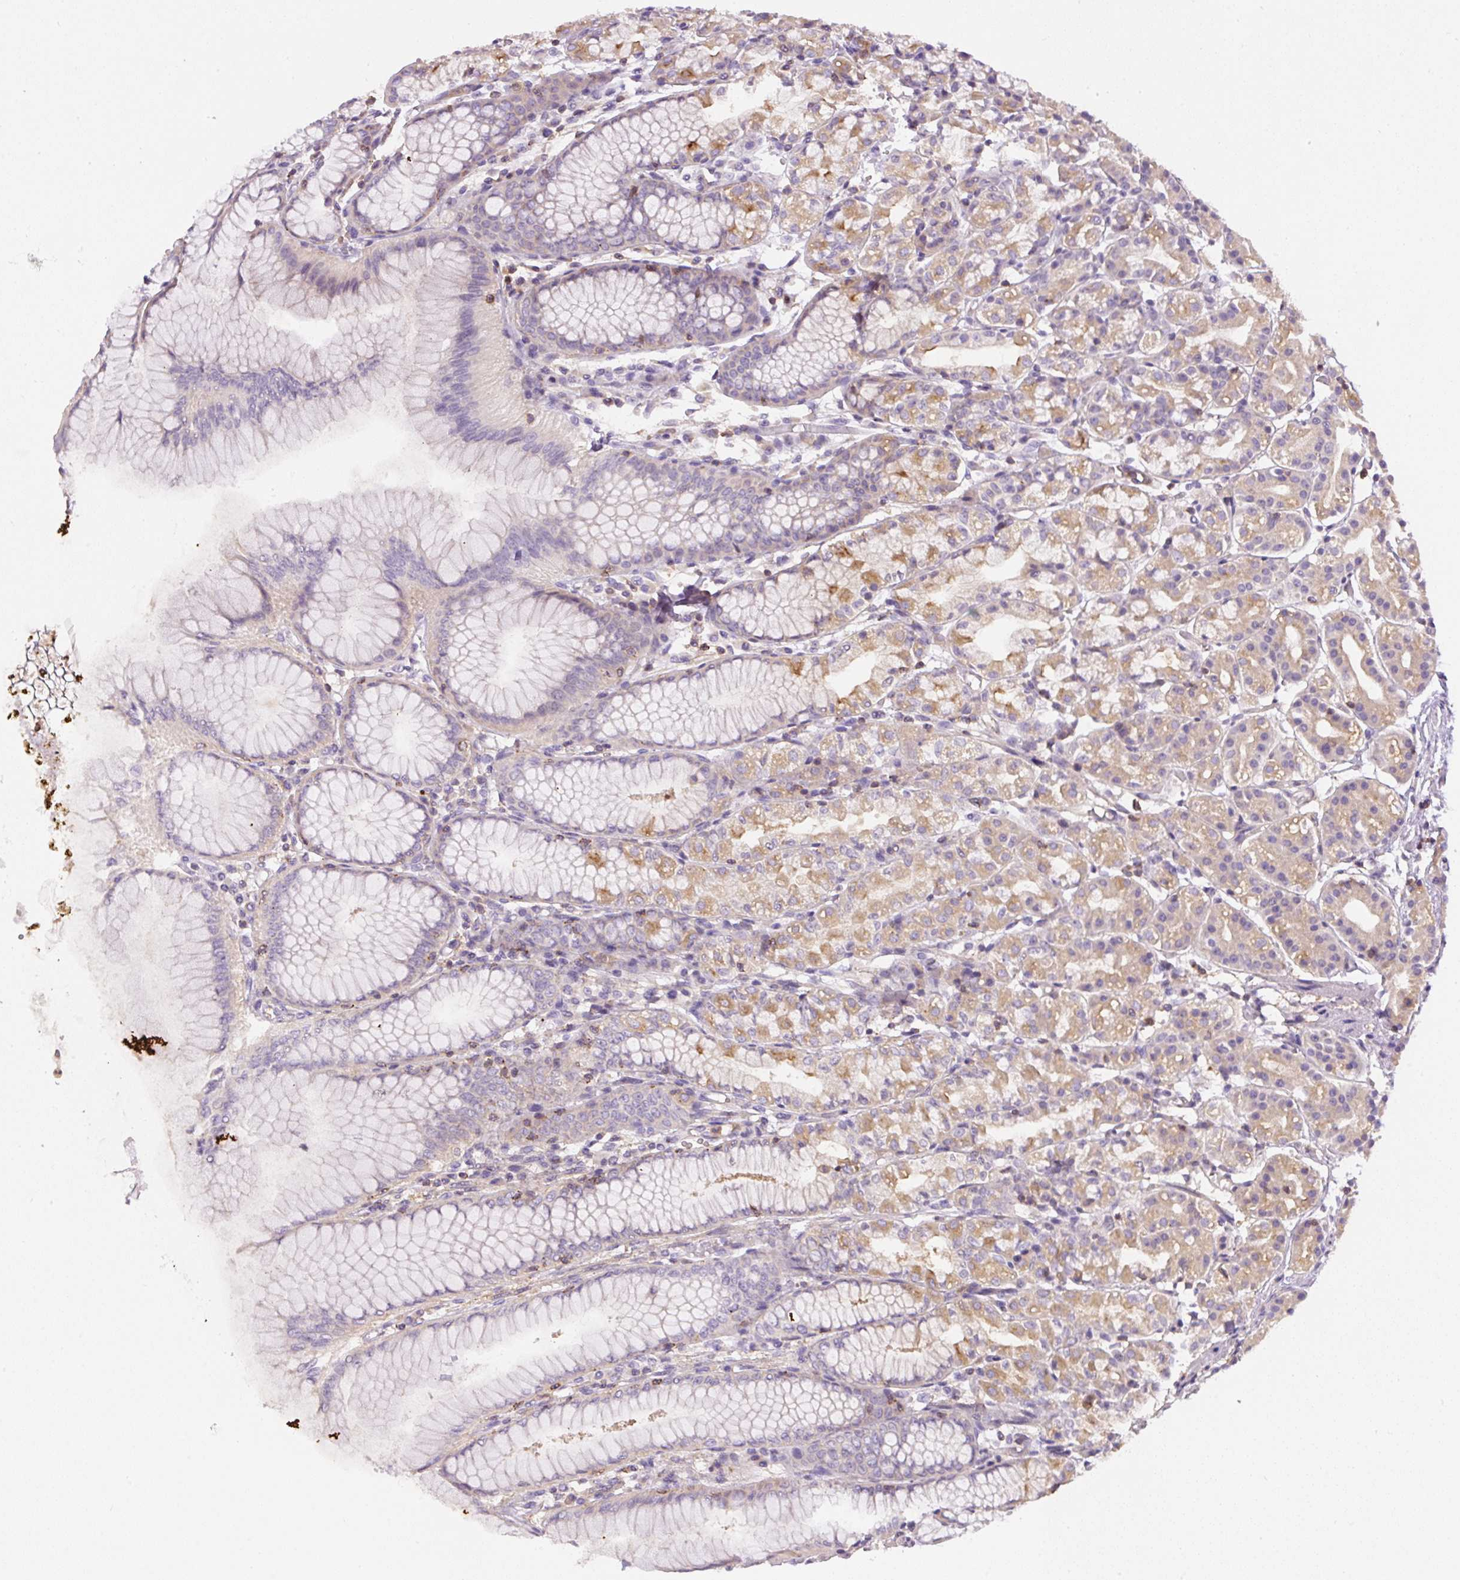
{"staining": {"intensity": "moderate", "quantity": "25%-75%", "location": "cytoplasmic/membranous"}, "tissue": "stomach", "cell_type": "Glandular cells", "image_type": "normal", "snomed": [{"axis": "morphology", "description": "Normal tissue, NOS"}, {"axis": "topography", "description": "Stomach"}], "caption": "IHC image of normal stomach: human stomach stained using immunohistochemistry (IHC) reveals medium levels of moderate protein expression localized specifically in the cytoplasmic/membranous of glandular cells, appearing as a cytoplasmic/membranous brown color.", "gene": "PIP5KL1", "patient": {"sex": "female", "age": 57}}